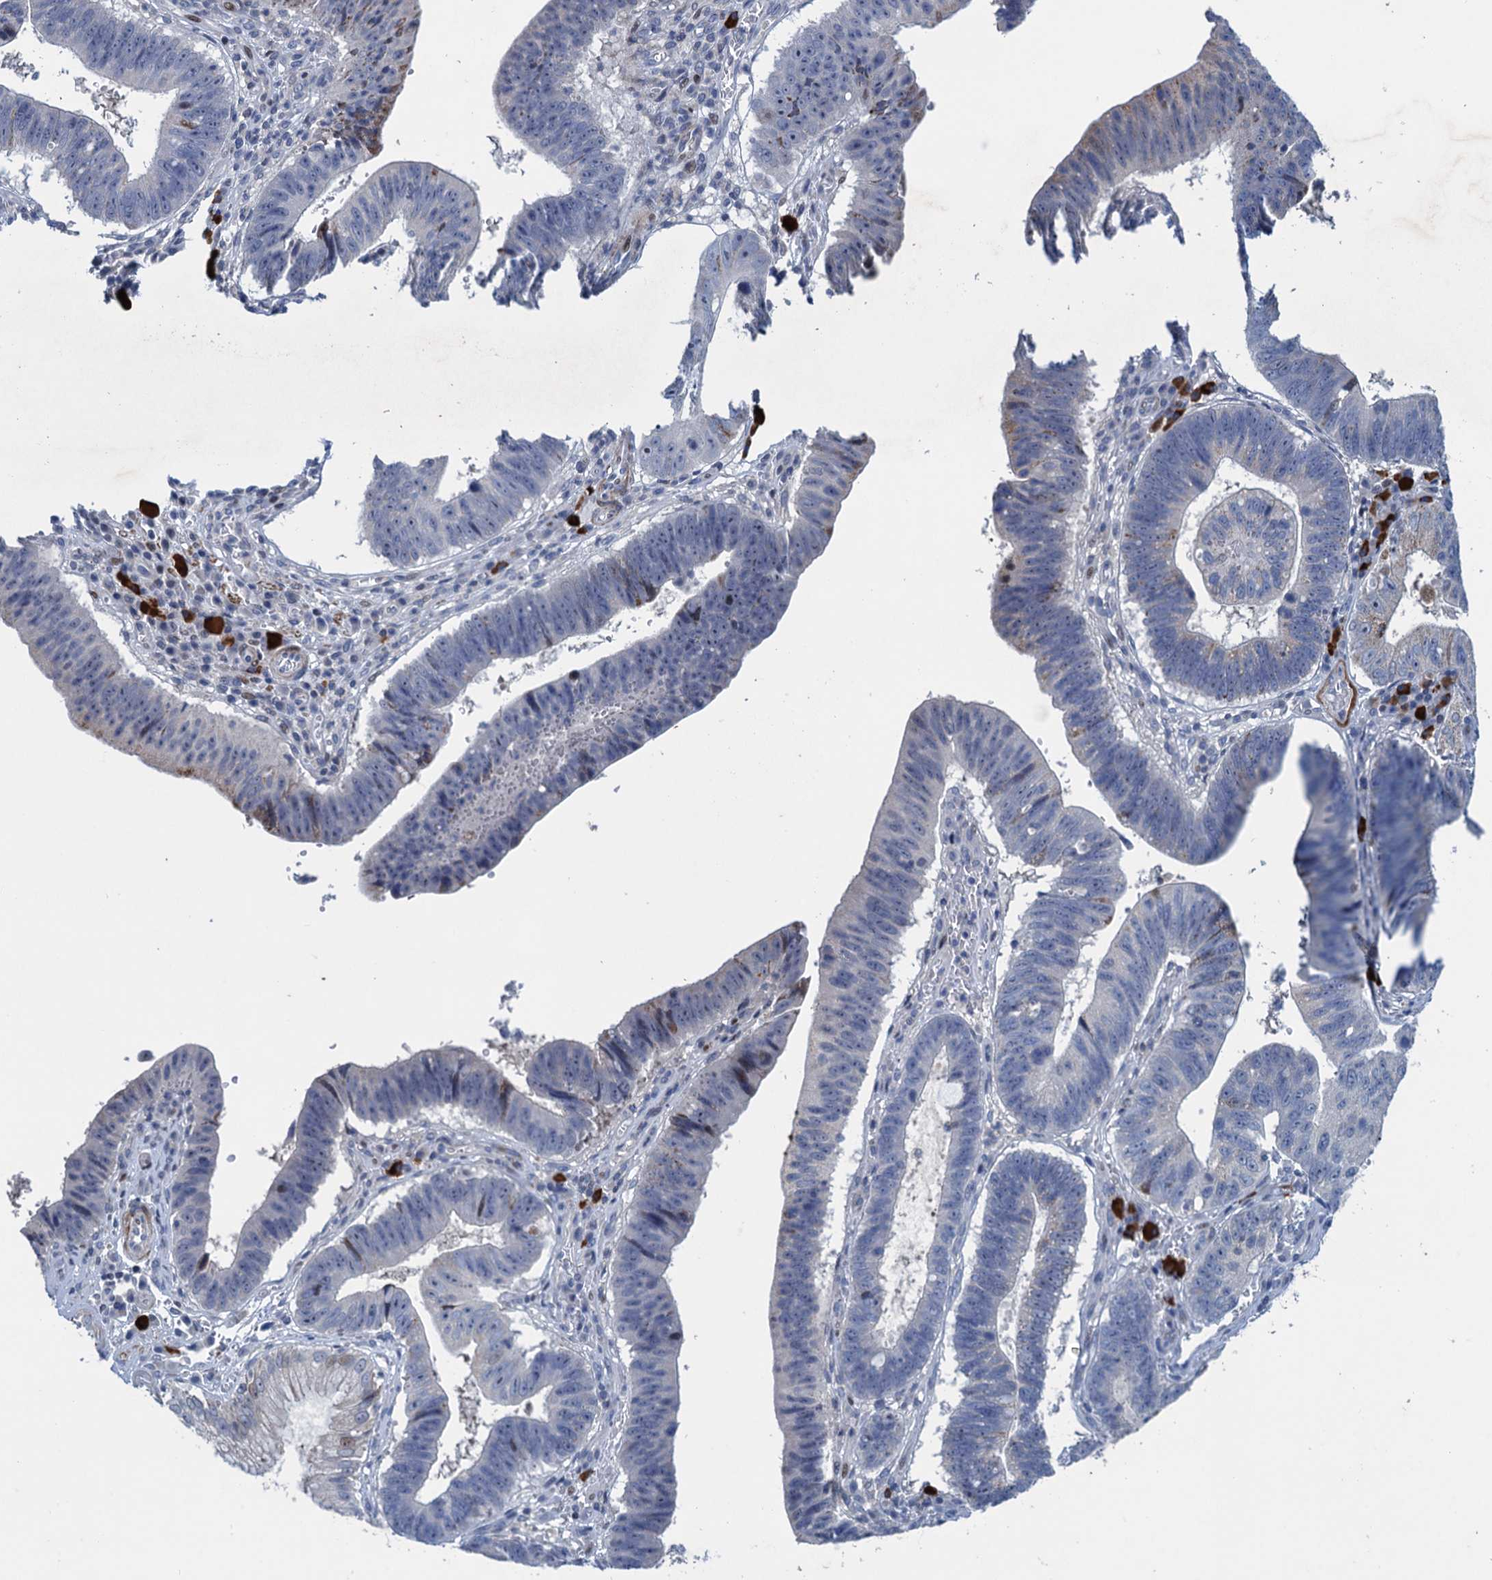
{"staining": {"intensity": "moderate", "quantity": "<25%", "location": "cytoplasmic/membranous"}, "tissue": "stomach cancer", "cell_type": "Tumor cells", "image_type": "cancer", "snomed": [{"axis": "morphology", "description": "Adenocarcinoma, NOS"}, {"axis": "topography", "description": "Stomach"}], "caption": "Immunohistochemical staining of stomach cancer exhibits low levels of moderate cytoplasmic/membranous positivity in about <25% of tumor cells.", "gene": "ESYT3", "patient": {"sex": "male", "age": 59}}